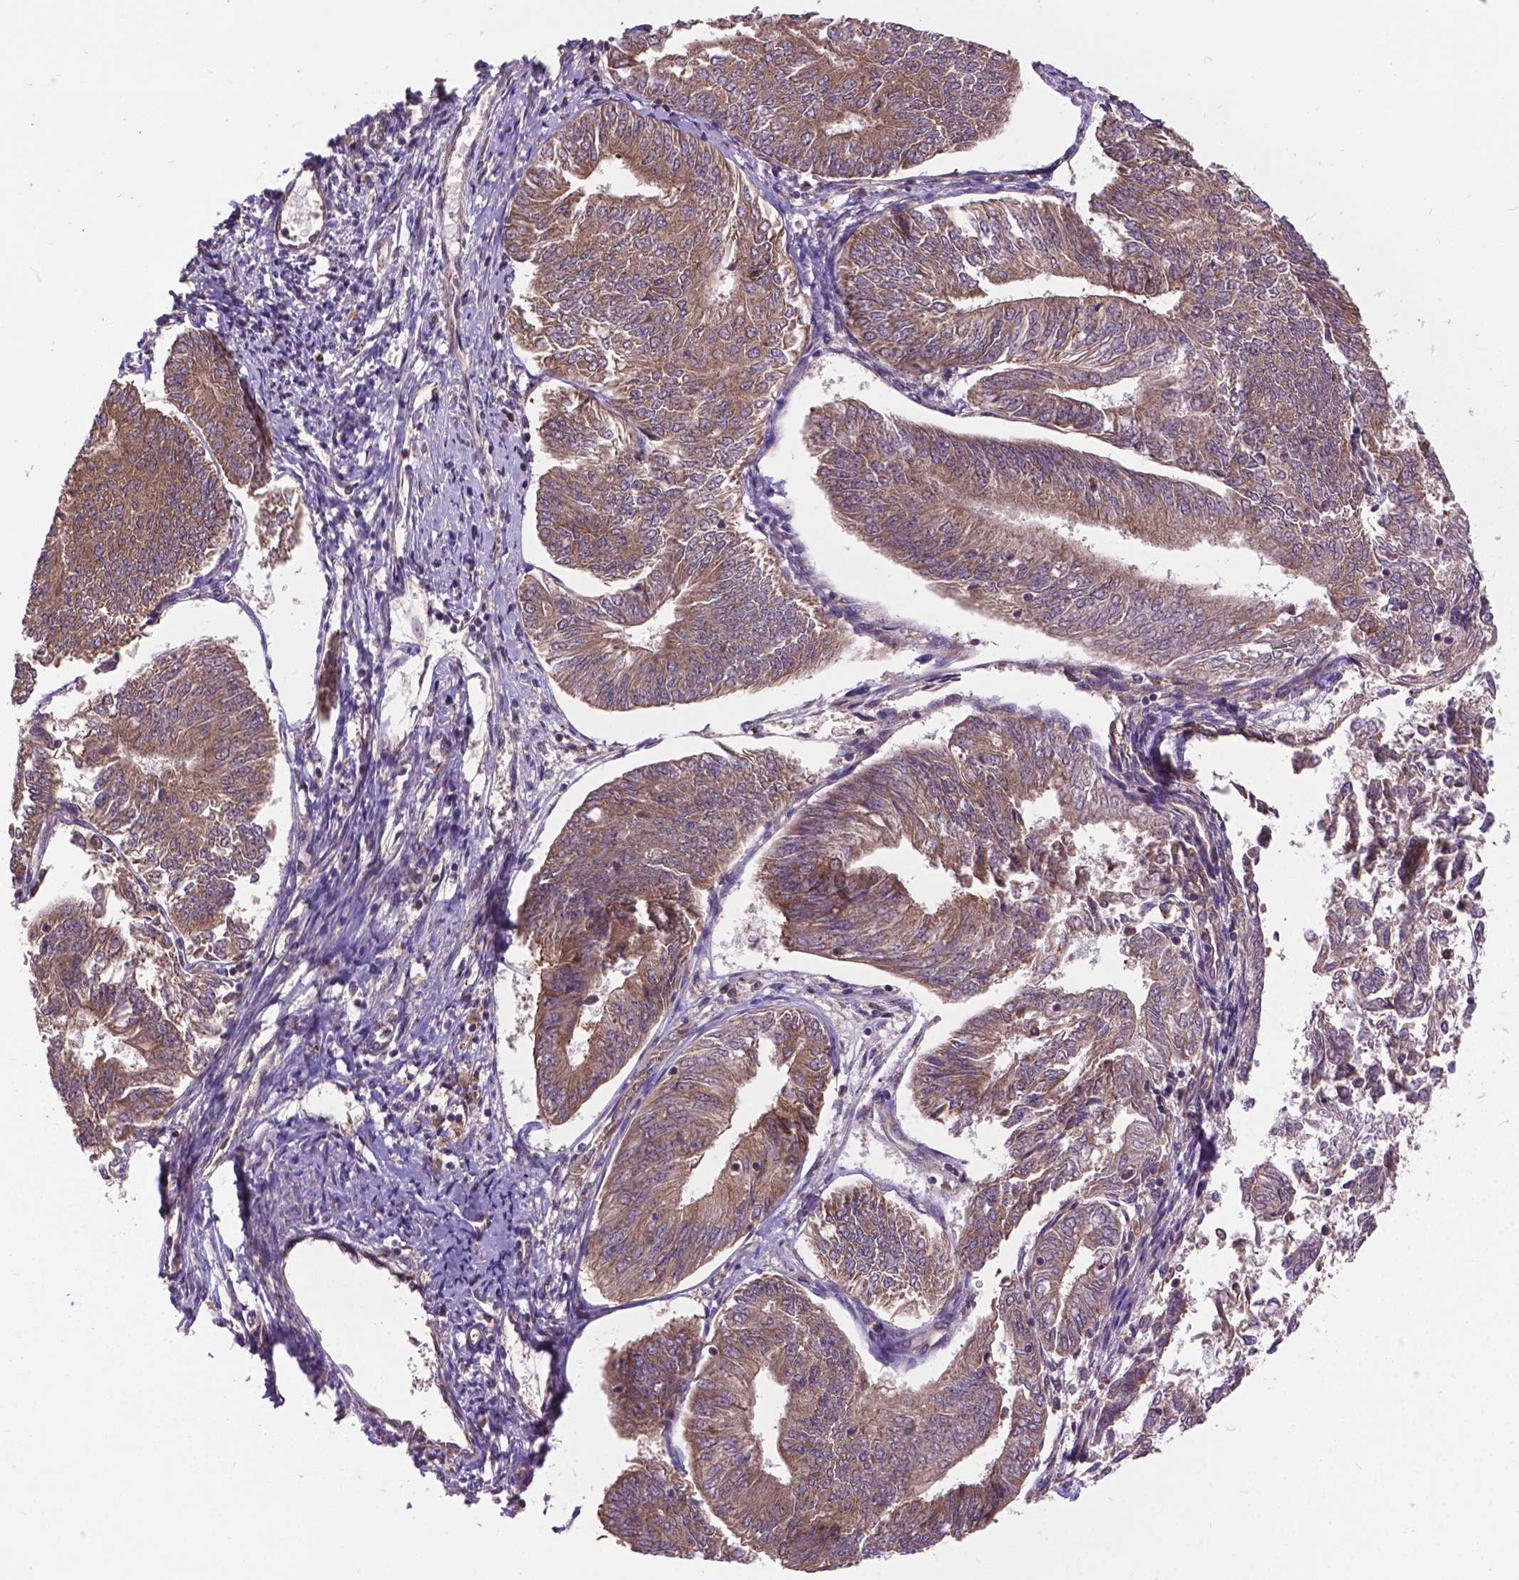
{"staining": {"intensity": "moderate", "quantity": ">75%", "location": "cytoplasmic/membranous"}, "tissue": "endometrial cancer", "cell_type": "Tumor cells", "image_type": "cancer", "snomed": [{"axis": "morphology", "description": "Adenocarcinoma, NOS"}, {"axis": "topography", "description": "Endometrium"}], "caption": "This image demonstrates adenocarcinoma (endometrial) stained with IHC to label a protein in brown. The cytoplasmic/membranous of tumor cells show moderate positivity for the protein. Nuclei are counter-stained blue.", "gene": "ZNF616", "patient": {"sex": "female", "age": 58}}